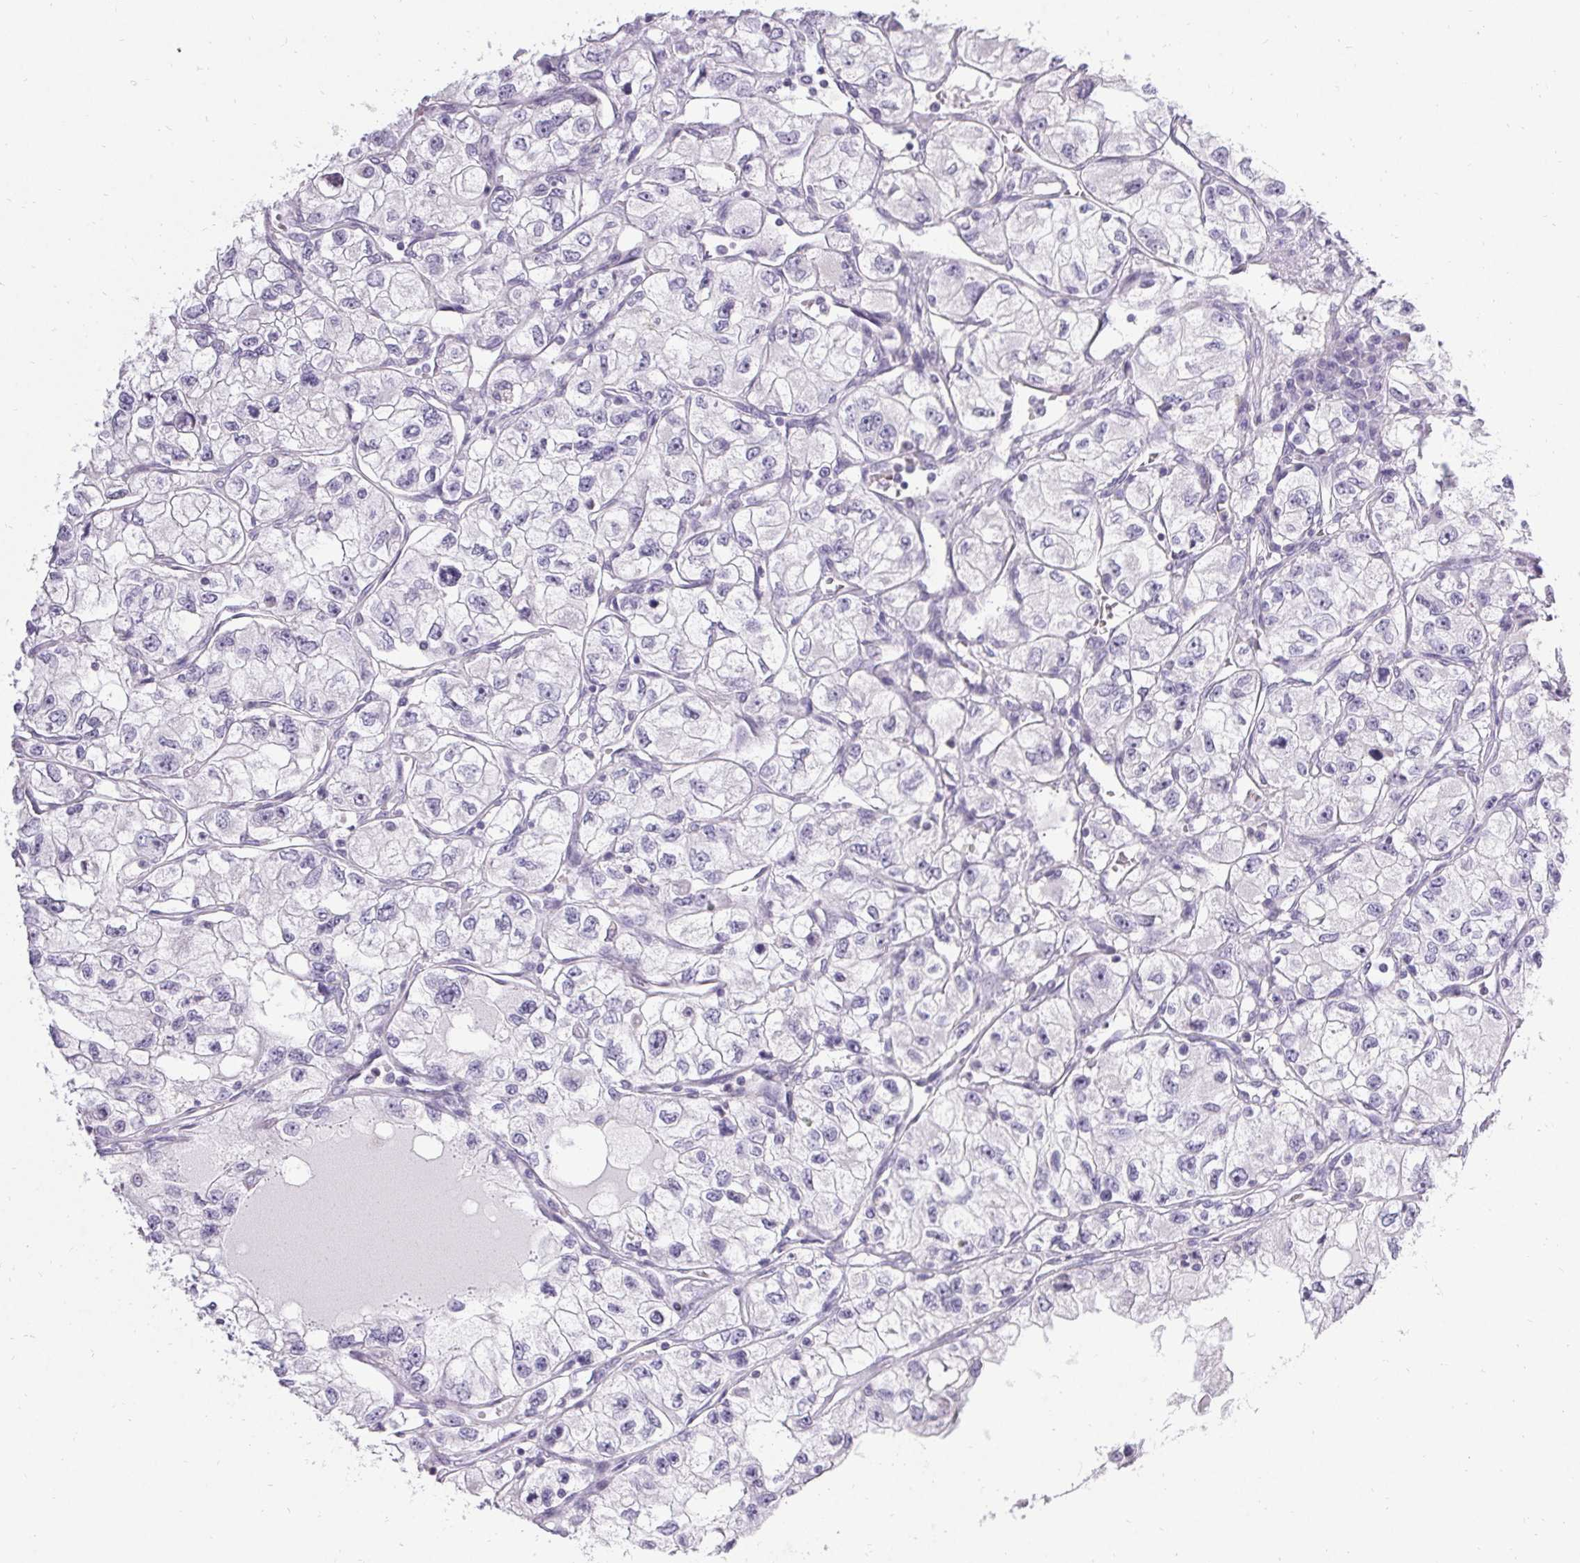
{"staining": {"intensity": "negative", "quantity": "none", "location": "none"}, "tissue": "renal cancer", "cell_type": "Tumor cells", "image_type": "cancer", "snomed": [{"axis": "morphology", "description": "Adenocarcinoma, NOS"}, {"axis": "topography", "description": "Kidney"}], "caption": "This is an IHC histopathology image of human renal adenocarcinoma. There is no positivity in tumor cells.", "gene": "PMEL", "patient": {"sex": "female", "age": 59}}